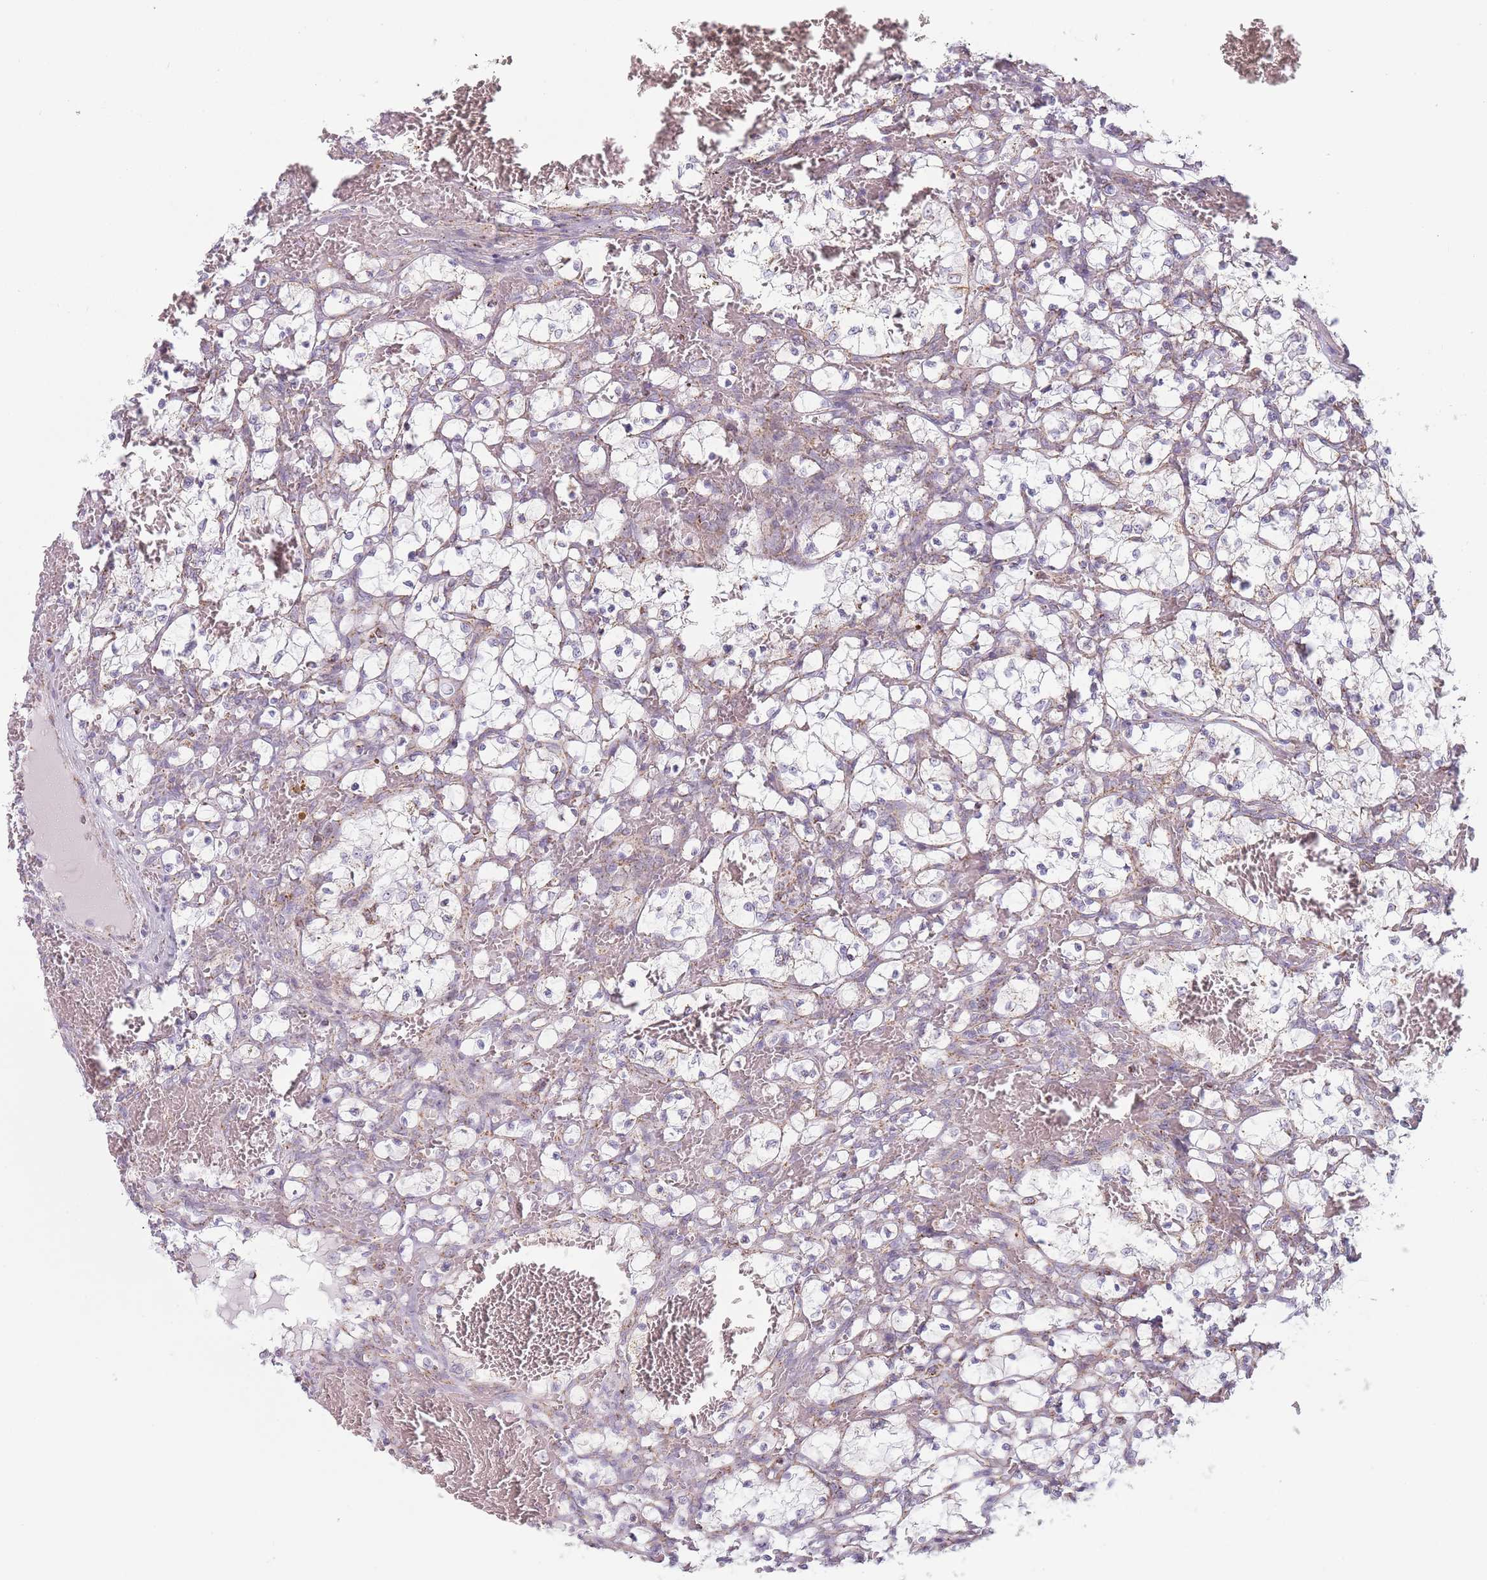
{"staining": {"intensity": "negative", "quantity": "none", "location": "none"}, "tissue": "renal cancer", "cell_type": "Tumor cells", "image_type": "cancer", "snomed": [{"axis": "morphology", "description": "Adenocarcinoma, NOS"}, {"axis": "topography", "description": "Kidney"}], "caption": "Protein analysis of renal cancer (adenocarcinoma) reveals no significant staining in tumor cells. Nuclei are stained in blue.", "gene": "DCHS1", "patient": {"sex": "female", "age": 69}}